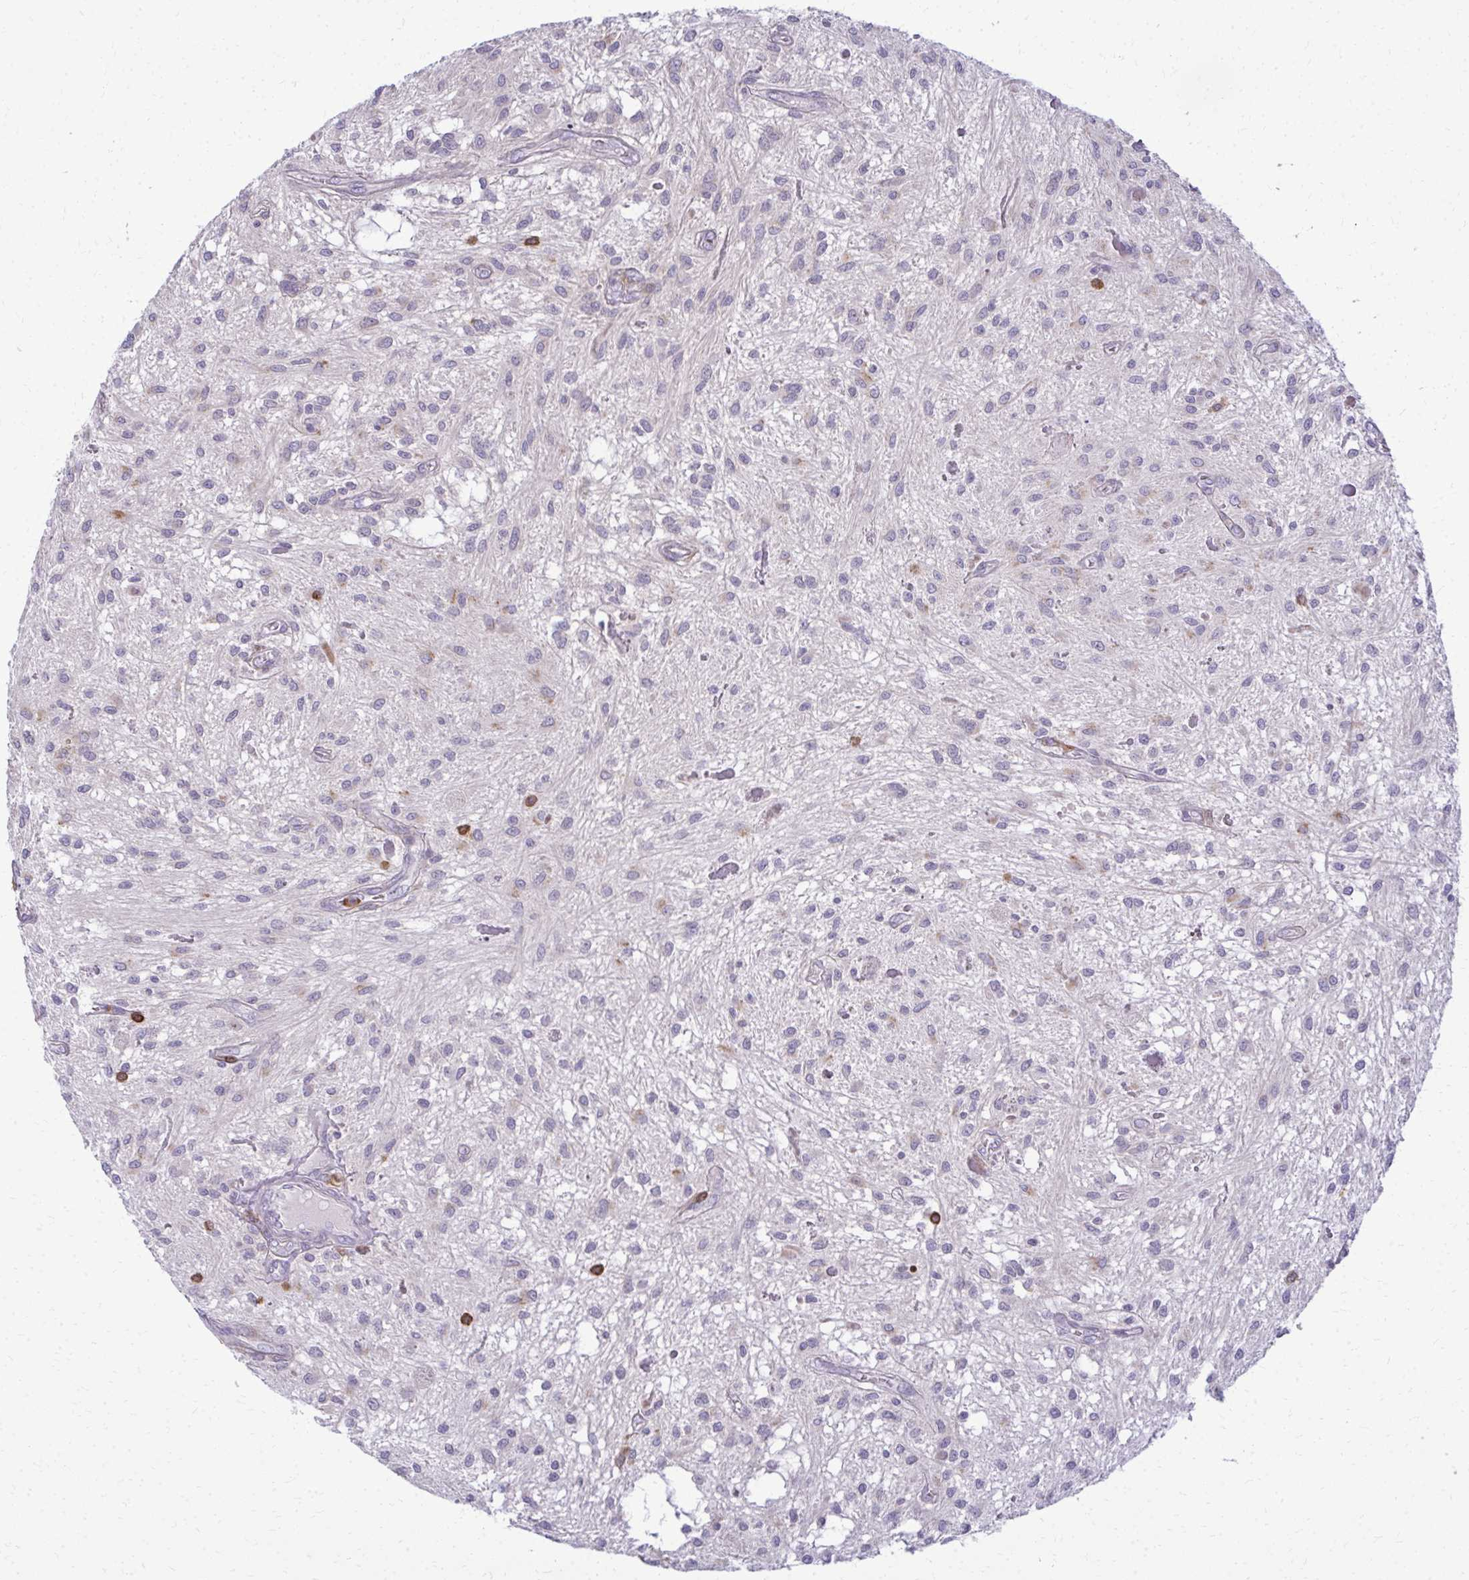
{"staining": {"intensity": "negative", "quantity": "none", "location": "none"}, "tissue": "glioma", "cell_type": "Tumor cells", "image_type": "cancer", "snomed": [{"axis": "morphology", "description": "Glioma, malignant, Low grade"}, {"axis": "topography", "description": "Cerebellum"}], "caption": "Immunohistochemistry (IHC) photomicrograph of human glioma stained for a protein (brown), which displays no positivity in tumor cells.", "gene": "AP5M1", "patient": {"sex": "female", "age": 14}}